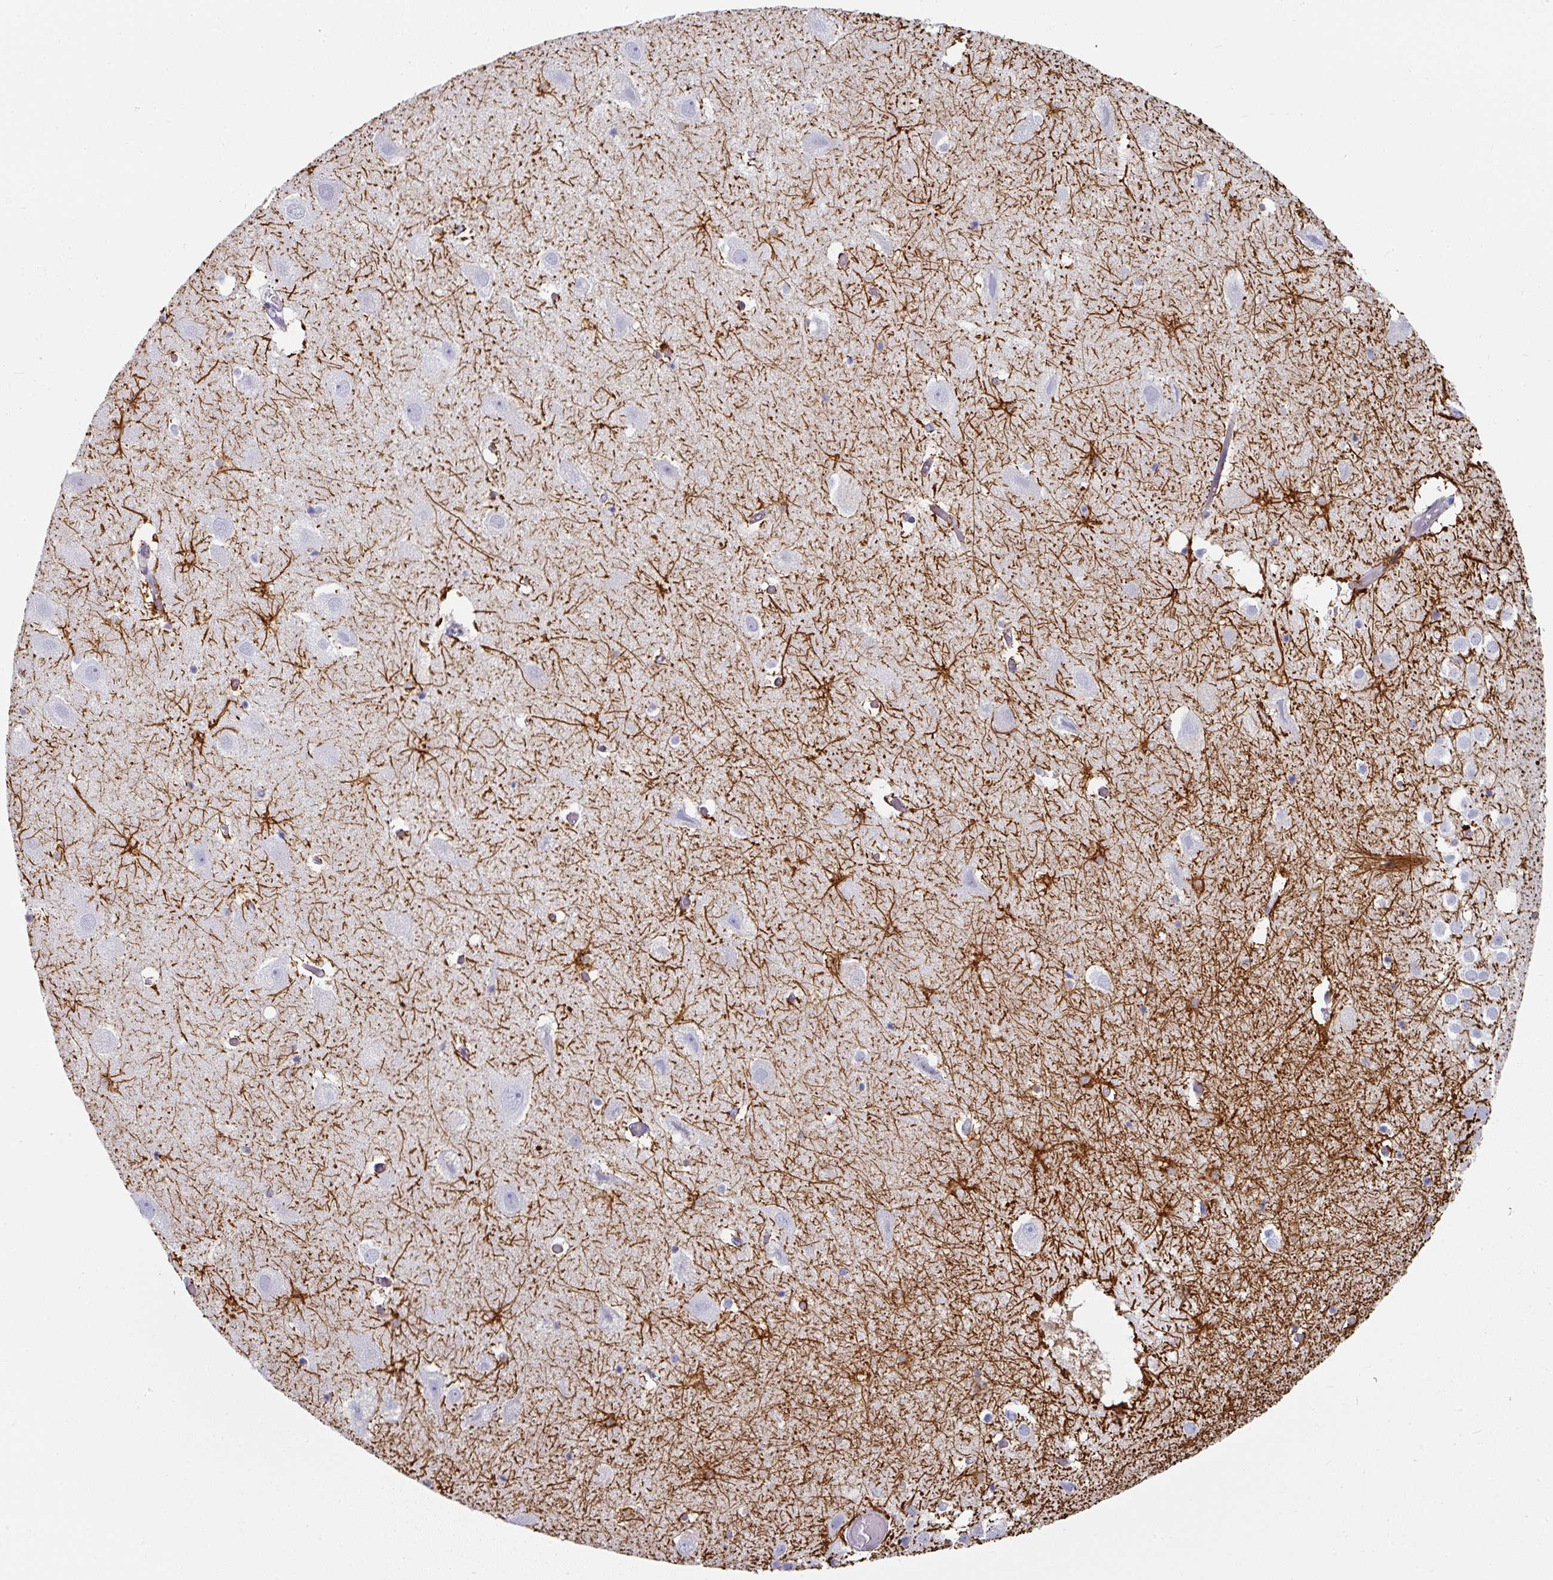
{"staining": {"intensity": "strong", "quantity": "<25%", "location": "cytoplasmic/membranous"}, "tissue": "hippocampus", "cell_type": "Glial cells", "image_type": "normal", "snomed": [{"axis": "morphology", "description": "Normal tissue, NOS"}, {"axis": "topography", "description": "Hippocampus"}], "caption": "Hippocampus was stained to show a protein in brown. There is medium levels of strong cytoplasmic/membranous positivity in about <25% of glial cells. (DAB (3,3'-diaminobenzidine) IHC with brightfield microscopy, high magnification).", "gene": "SETBP1", "patient": {"sex": "female", "age": 52}}